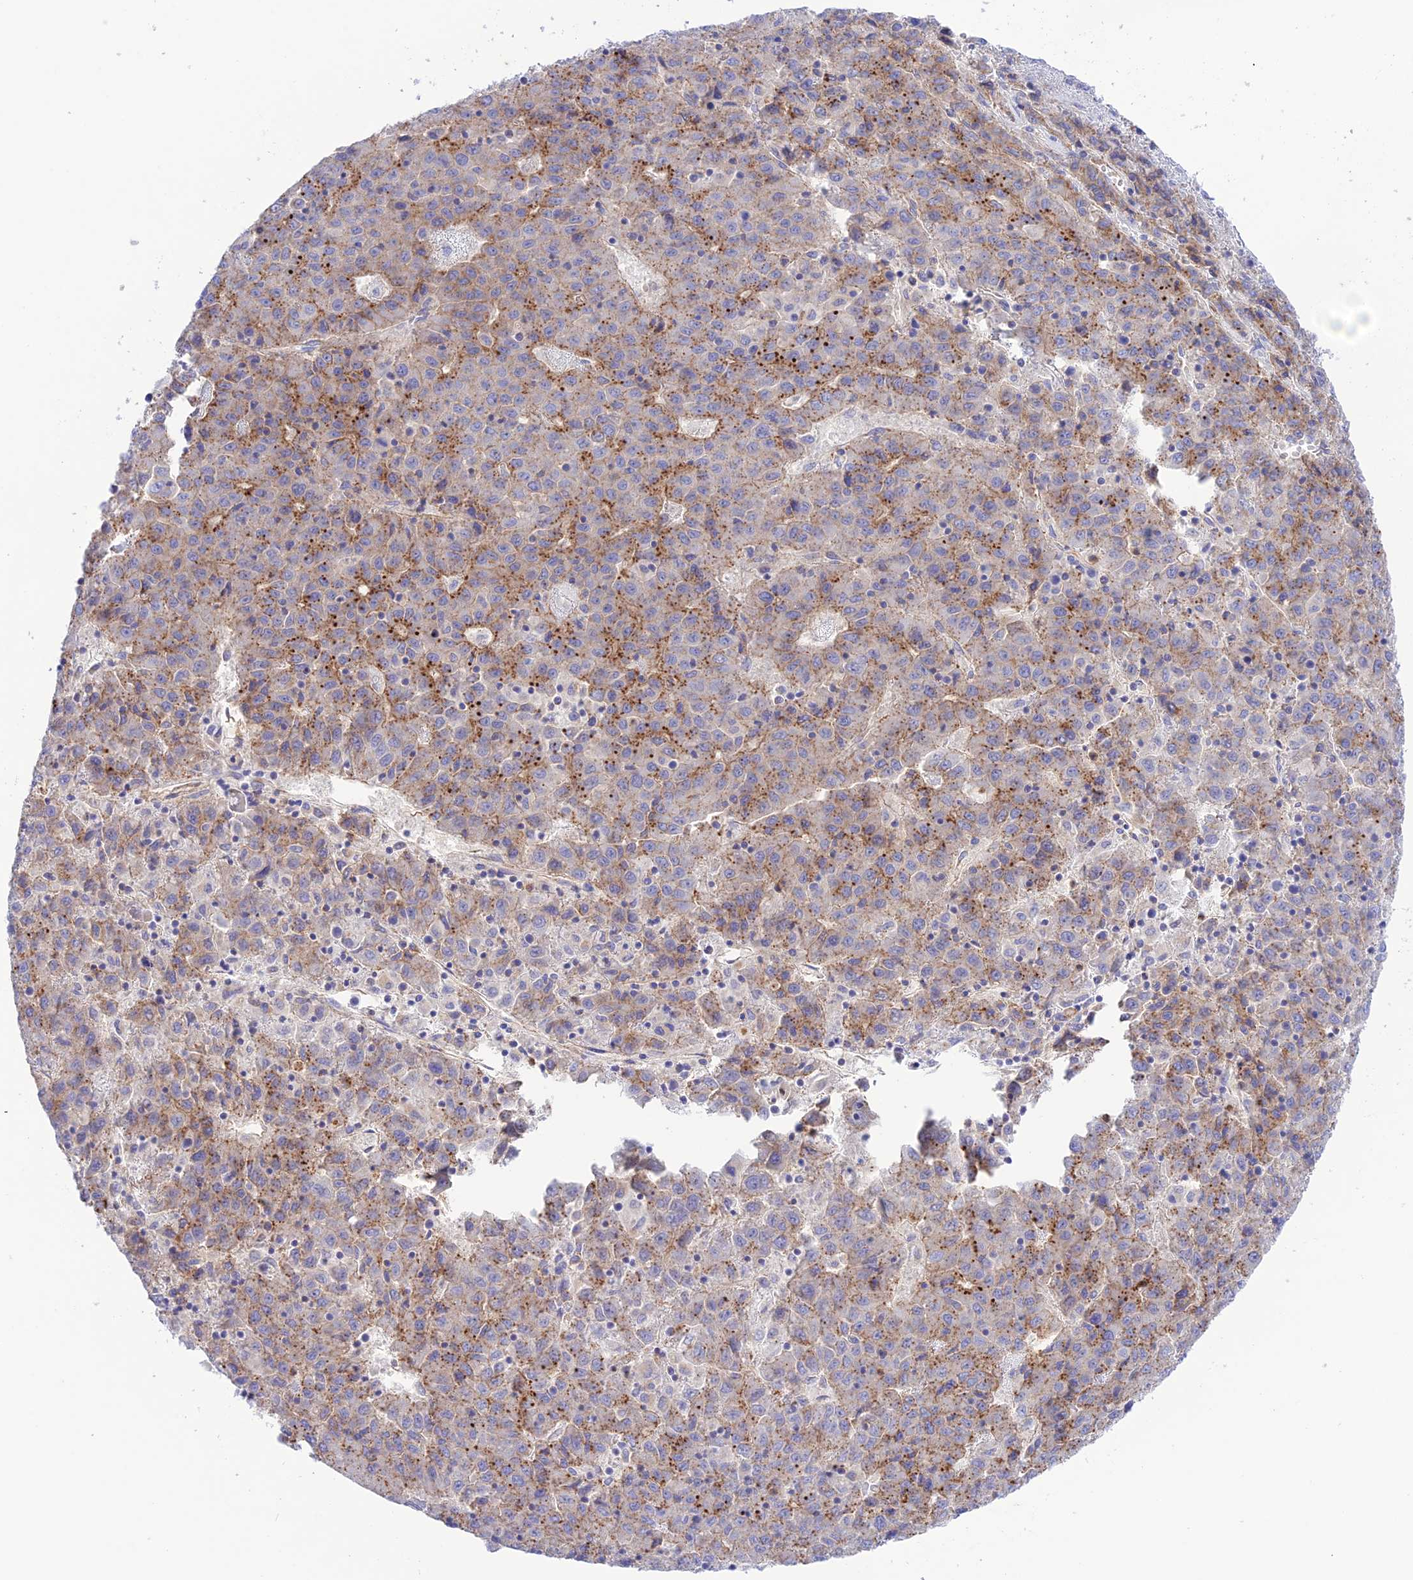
{"staining": {"intensity": "moderate", "quantity": "25%-75%", "location": "cytoplasmic/membranous"}, "tissue": "liver cancer", "cell_type": "Tumor cells", "image_type": "cancer", "snomed": [{"axis": "morphology", "description": "Carcinoma, Hepatocellular, NOS"}, {"axis": "topography", "description": "Liver"}], "caption": "IHC staining of liver cancer (hepatocellular carcinoma), which exhibits medium levels of moderate cytoplasmic/membranous staining in about 25%-75% of tumor cells indicating moderate cytoplasmic/membranous protein positivity. The staining was performed using DAB (brown) for protein detection and nuclei were counterstained in hematoxylin (blue).", "gene": "CHSY3", "patient": {"sex": "female", "age": 53}}